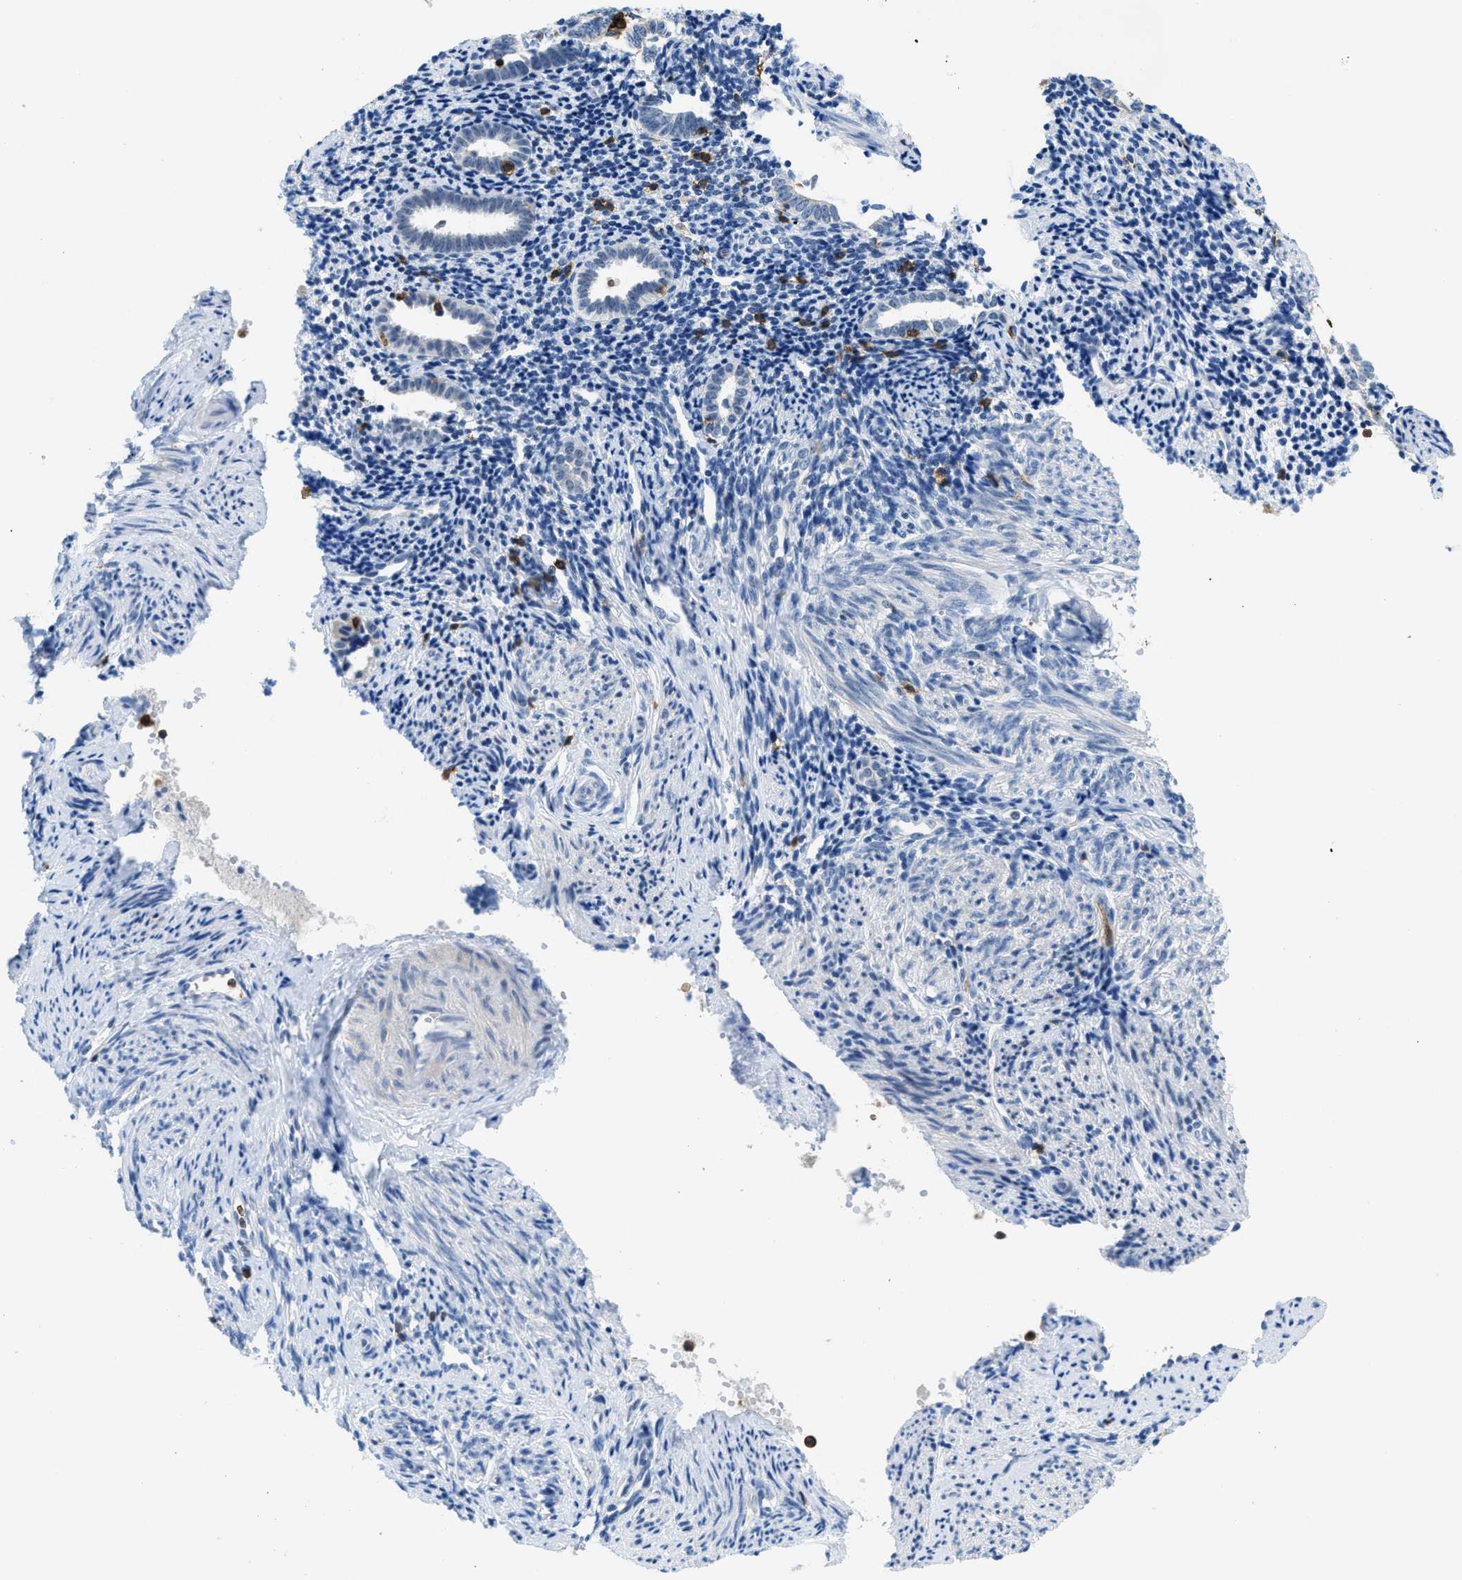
{"staining": {"intensity": "negative", "quantity": "none", "location": "none"}, "tissue": "endometrium", "cell_type": "Cells in endometrial stroma", "image_type": "normal", "snomed": [{"axis": "morphology", "description": "Normal tissue, NOS"}, {"axis": "topography", "description": "Endometrium"}], "caption": "Immunohistochemistry (IHC) of unremarkable endometrium demonstrates no expression in cells in endometrial stroma.", "gene": "FAM151A", "patient": {"sex": "female", "age": 50}}